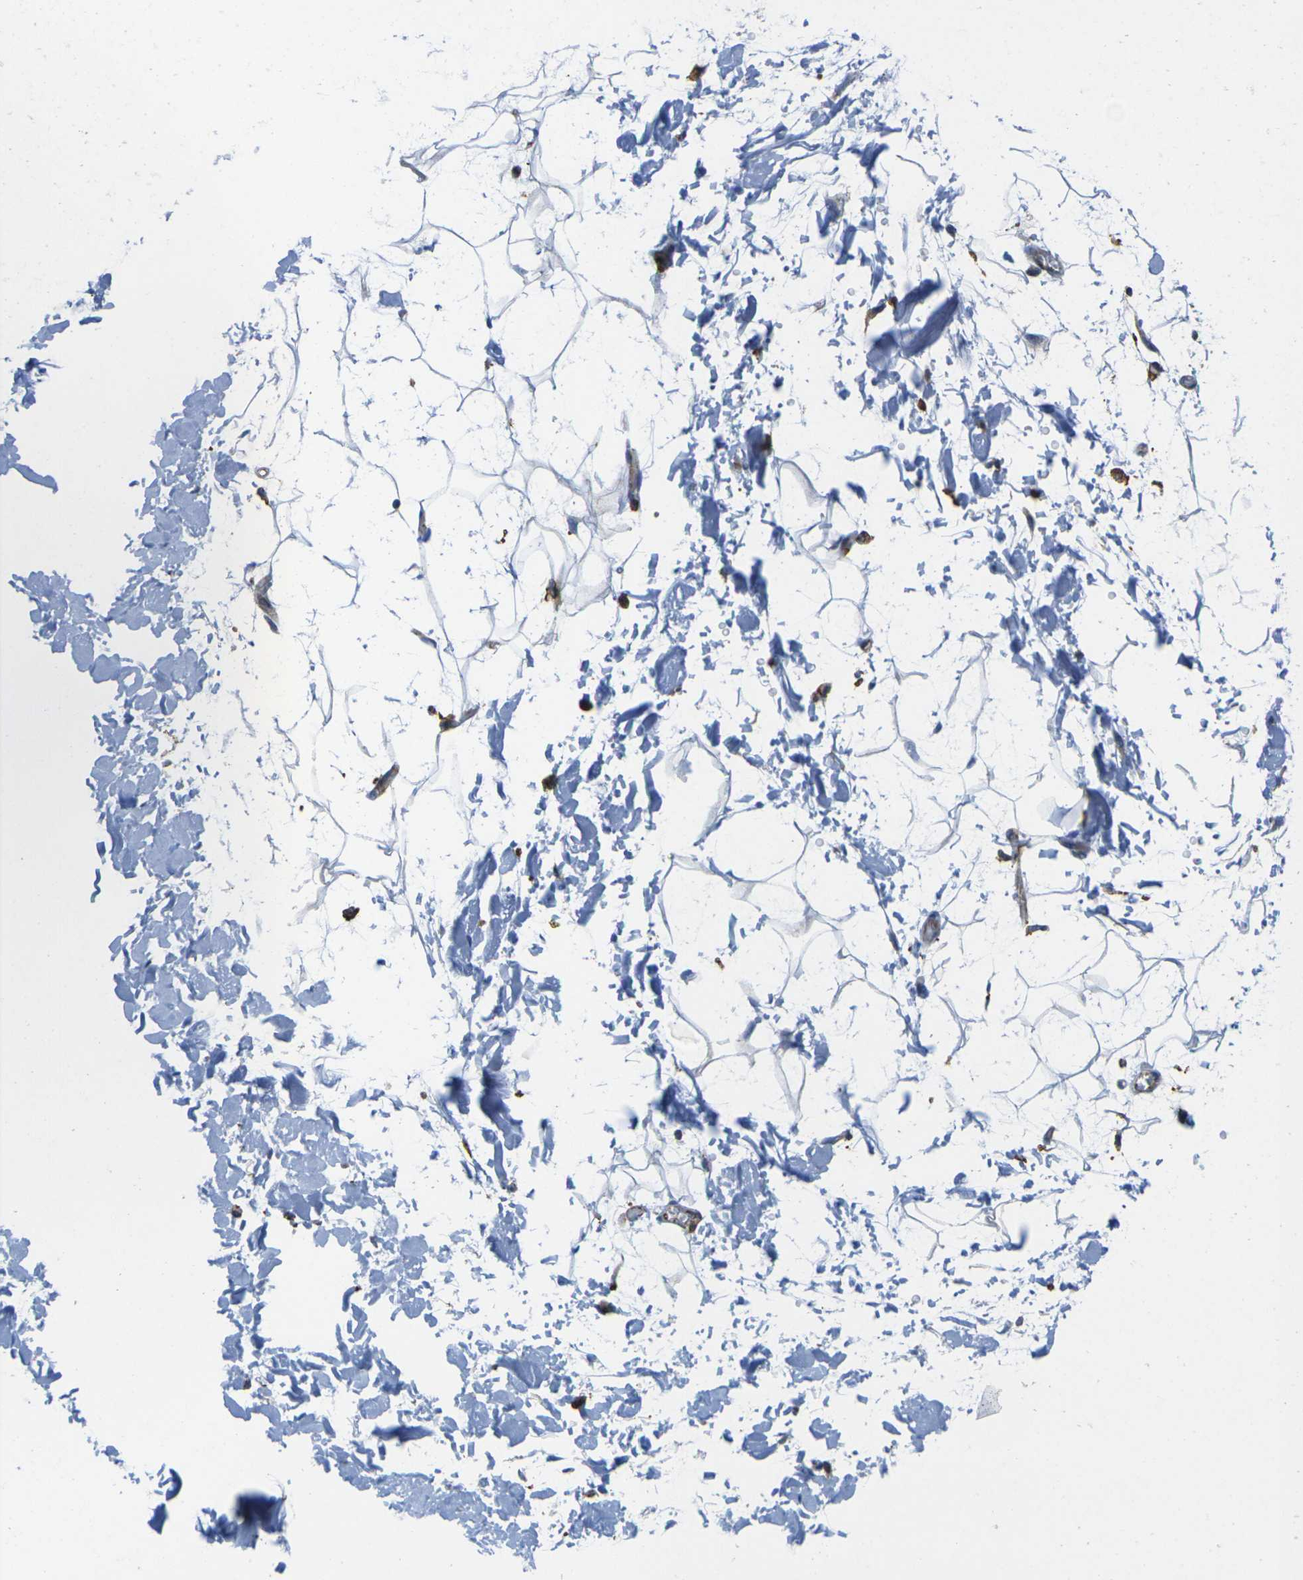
{"staining": {"intensity": "negative", "quantity": "none", "location": "none"}, "tissue": "adipose tissue", "cell_type": "Adipocytes", "image_type": "normal", "snomed": [{"axis": "morphology", "description": "Normal tissue, NOS"}, {"axis": "topography", "description": "Soft tissue"}], "caption": "DAB (3,3'-diaminobenzidine) immunohistochemical staining of benign human adipose tissue reveals no significant staining in adipocytes. (Brightfield microscopy of DAB (3,3'-diaminobenzidine) immunohistochemistry (IHC) at high magnification).", "gene": "IQGAP1", "patient": {"sex": "male", "age": 72}}